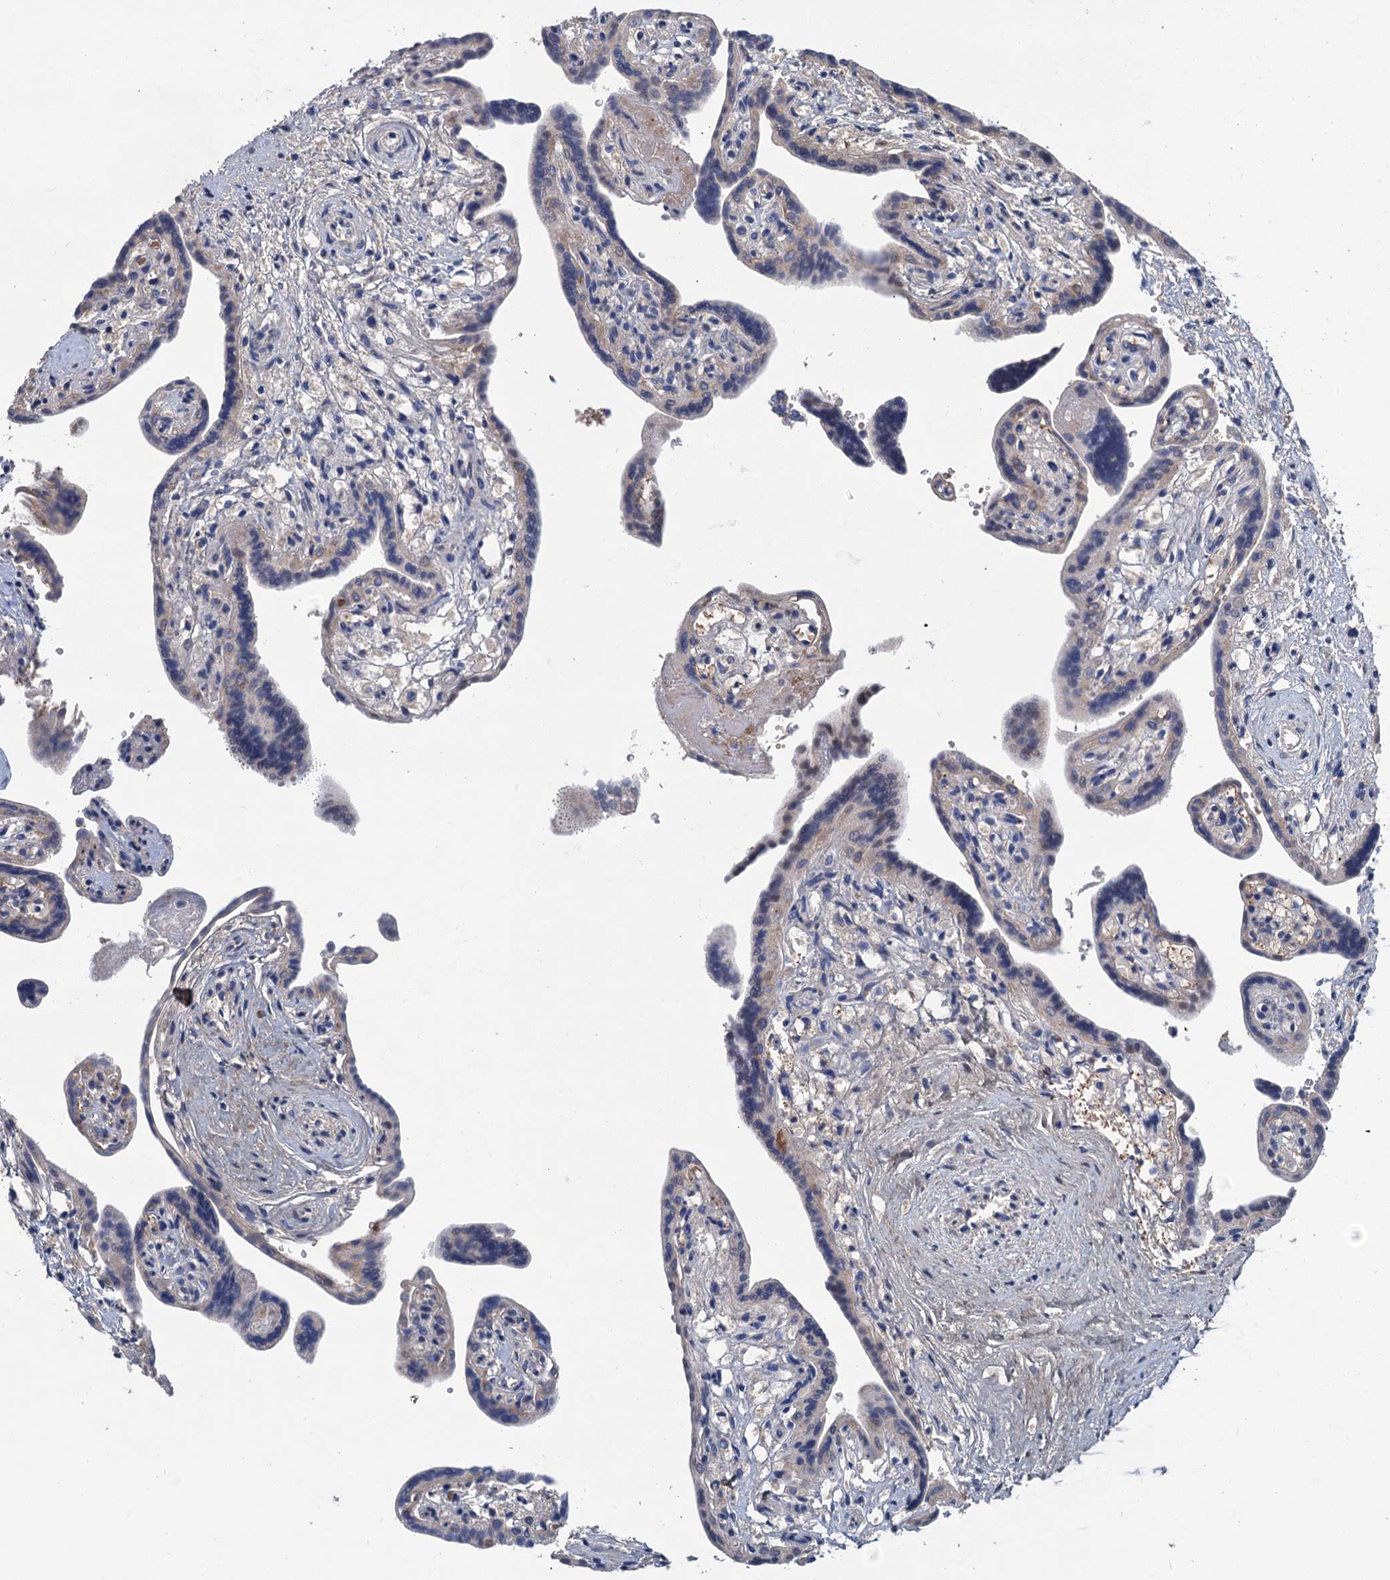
{"staining": {"intensity": "negative", "quantity": "none", "location": "none"}, "tissue": "placenta", "cell_type": "Trophoblastic cells", "image_type": "normal", "snomed": [{"axis": "morphology", "description": "Normal tissue, NOS"}, {"axis": "topography", "description": "Placenta"}], "caption": "High magnification brightfield microscopy of normal placenta stained with DAB (3,3'-diaminobenzidine) (brown) and counterstained with hematoxylin (blue): trophoblastic cells show no significant positivity. The staining is performed using DAB brown chromogen with nuclei counter-stained in using hematoxylin.", "gene": "TRAF7", "patient": {"sex": "female", "age": 37}}